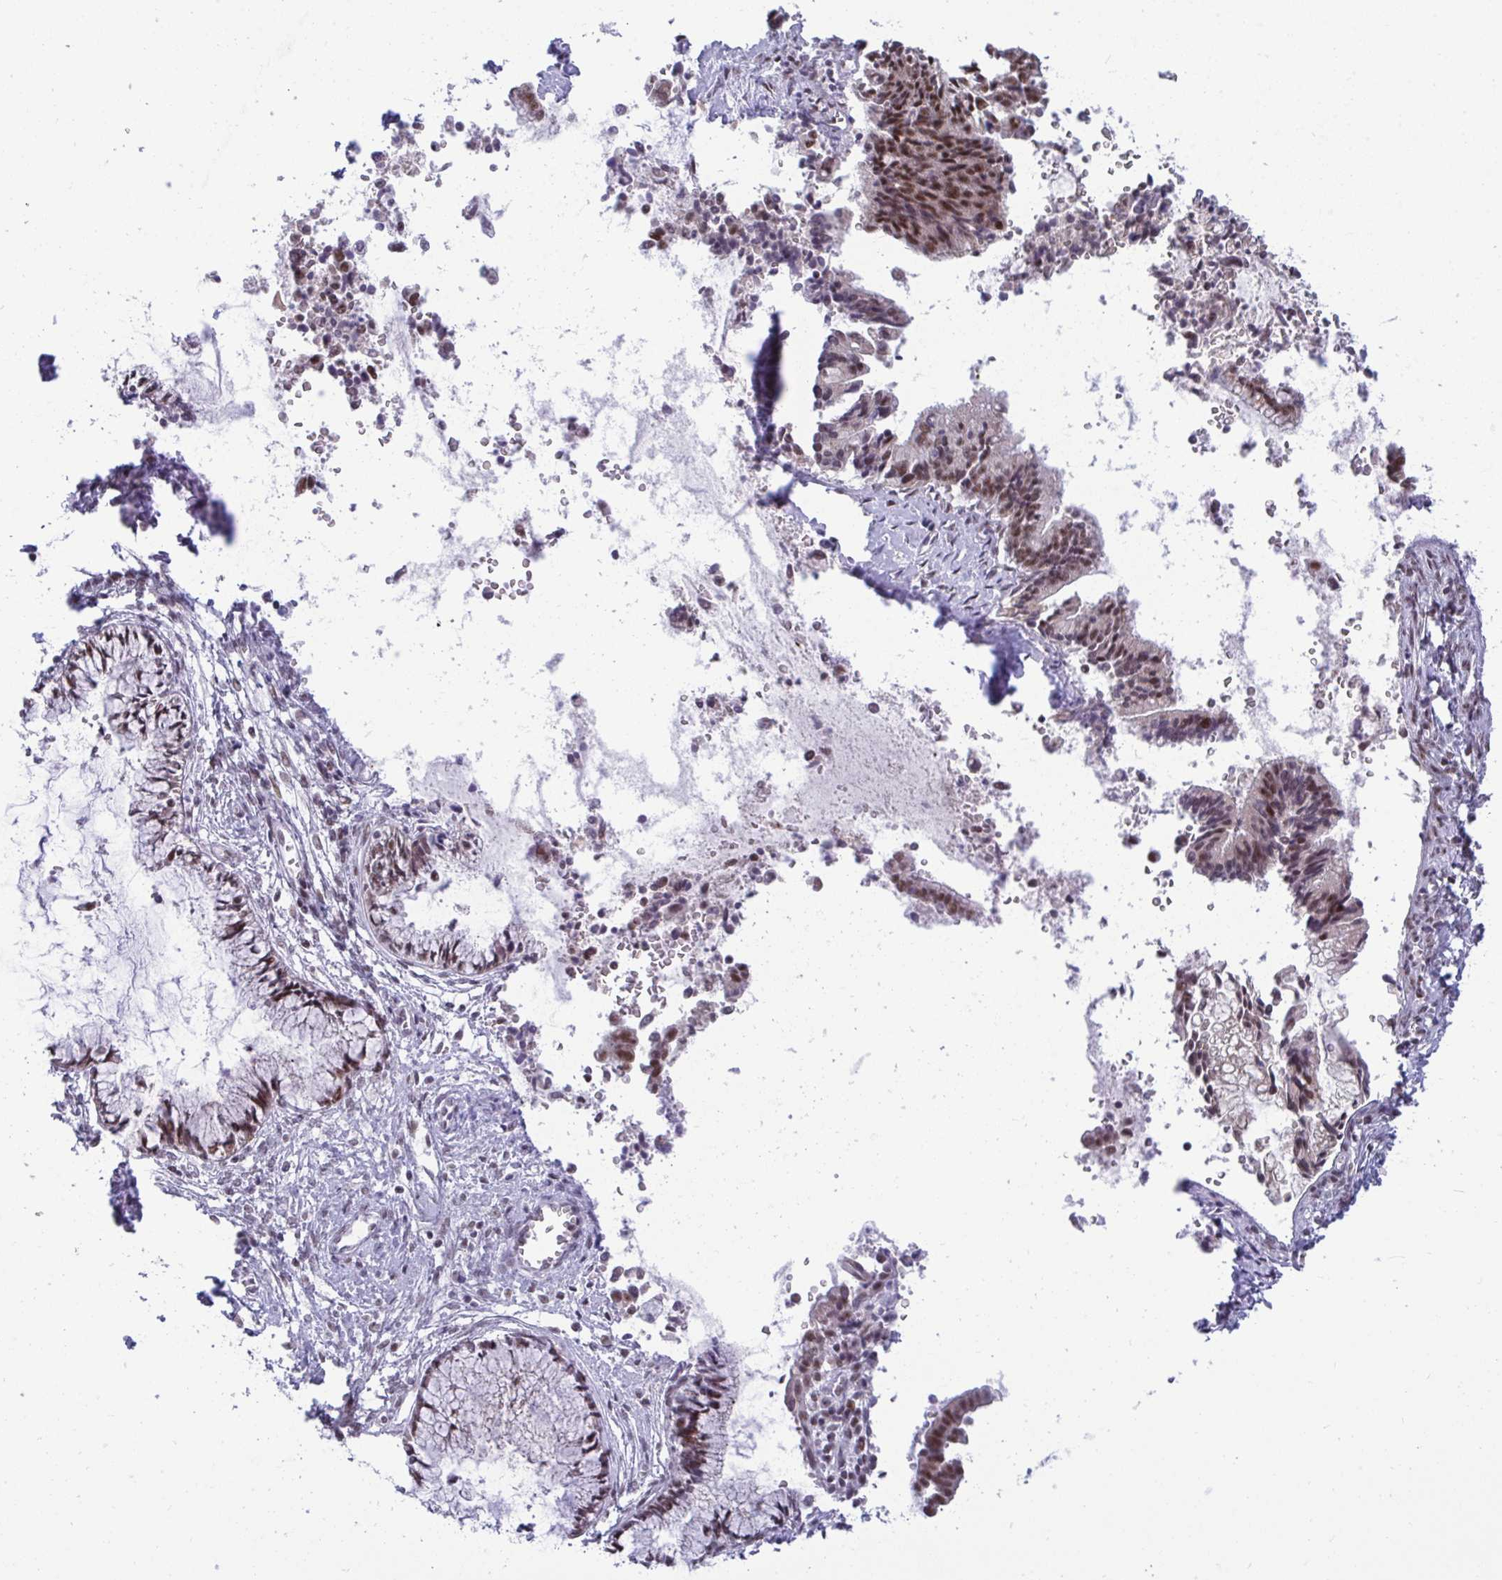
{"staining": {"intensity": "moderate", "quantity": ">75%", "location": "nuclear"}, "tissue": "cervical cancer", "cell_type": "Tumor cells", "image_type": "cancer", "snomed": [{"axis": "morphology", "description": "Adenocarcinoma, NOS"}, {"axis": "topography", "description": "Cervix"}], "caption": "Cervical cancer (adenocarcinoma) stained with a protein marker exhibits moderate staining in tumor cells.", "gene": "WBP11", "patient": {"sex": "female", "age": 44}}